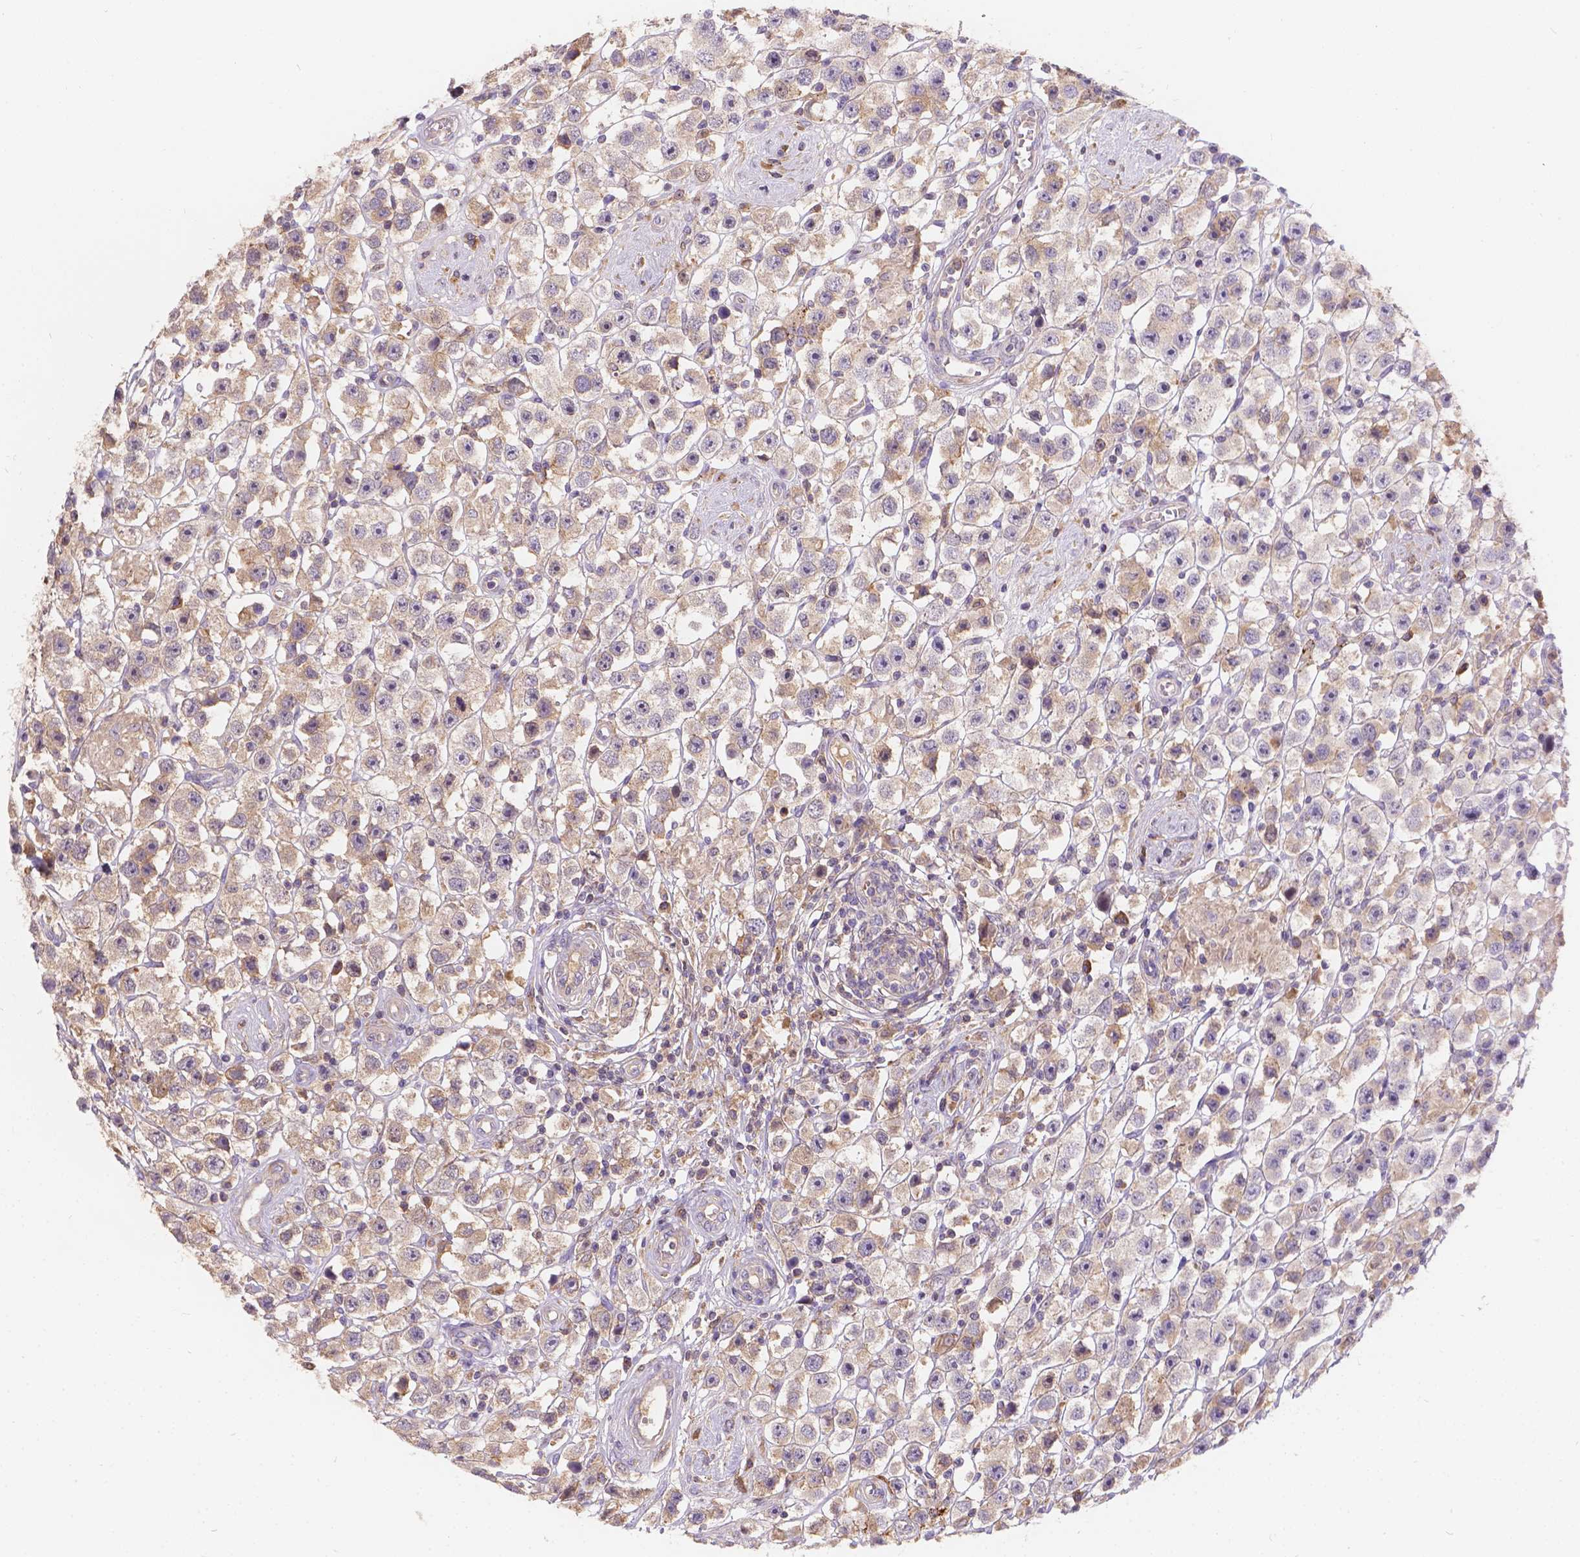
{"staining": {"intensity": "moderate", "quantity": "<25%", "location": "cytoplasmic/membranous"}, "tissue": "testis cancer", "cell_type": "Tumor cells", "image_type": "cancer", "snomed": [{"axis": "morphology", "description": "Seminoma, NOS"}, {"axis": "topography", "description": "Testis"}], "caption": "Testis cancer stained for a protein (brown) displays moderate cytoplasmic/membranous positive expression in approximately <25% of tumor cells.", "gene": "CDK10", "patient": {"sex": "male", "age": 45}}